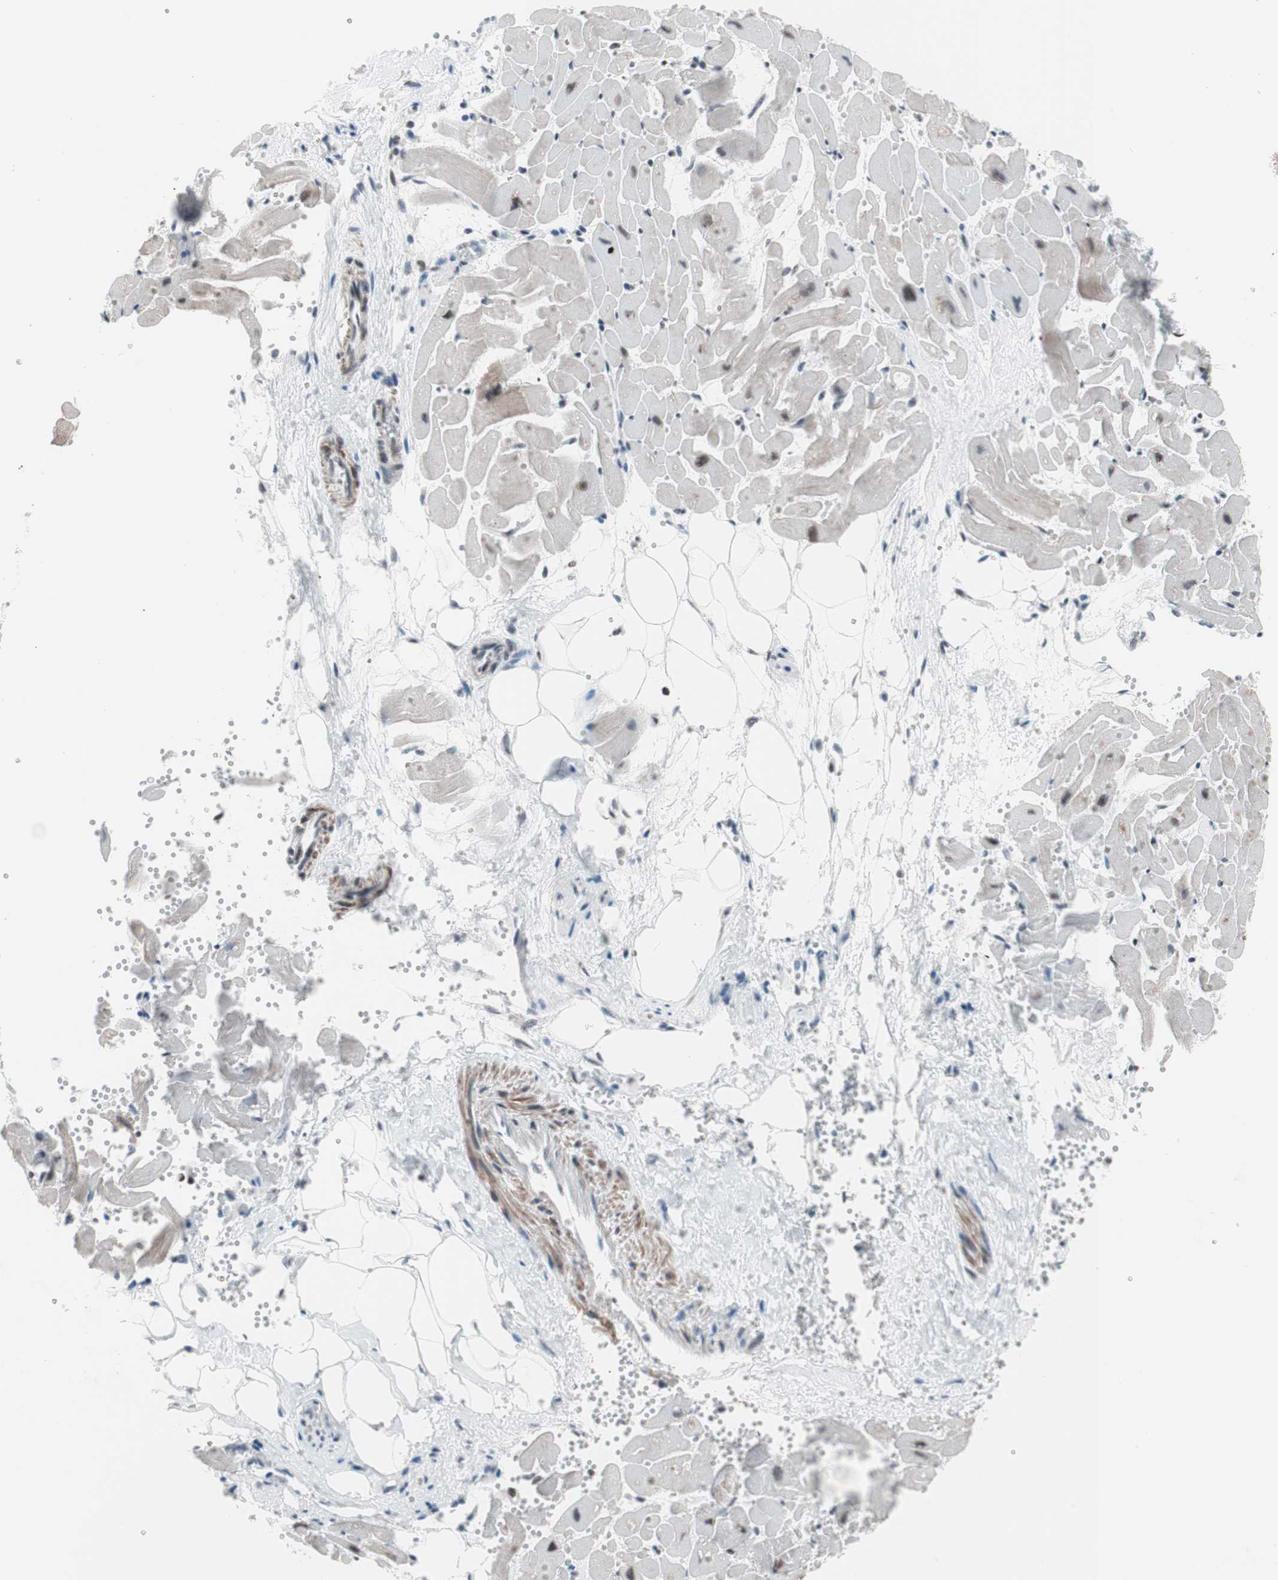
{"staining": {"intensity": "moderate", "quantity": "25%-75%", "location": "nuclear"}, "tissue": "heart muscle", "cell_type": "Cardiomyocytes", "image_type": "normal", "snomed": [{"axis": "morphology", "description": "Normal tissue, NOS"}, {"axis": "topography", "description": "Heart"}], "caption": "DAB (3,3'-diaminobenzidine) immunohistochemical staining of unremarkable human heart muscle exhibits moderate nuclear protein expression in about 25%-75% of cardiomyocytes. Immunohistochemistry (ihc) stains the protein of interest in brown and the nuclei are stained blue.", "gene": "ARID1A", "patient": {"sex": "female", "age": 19}}